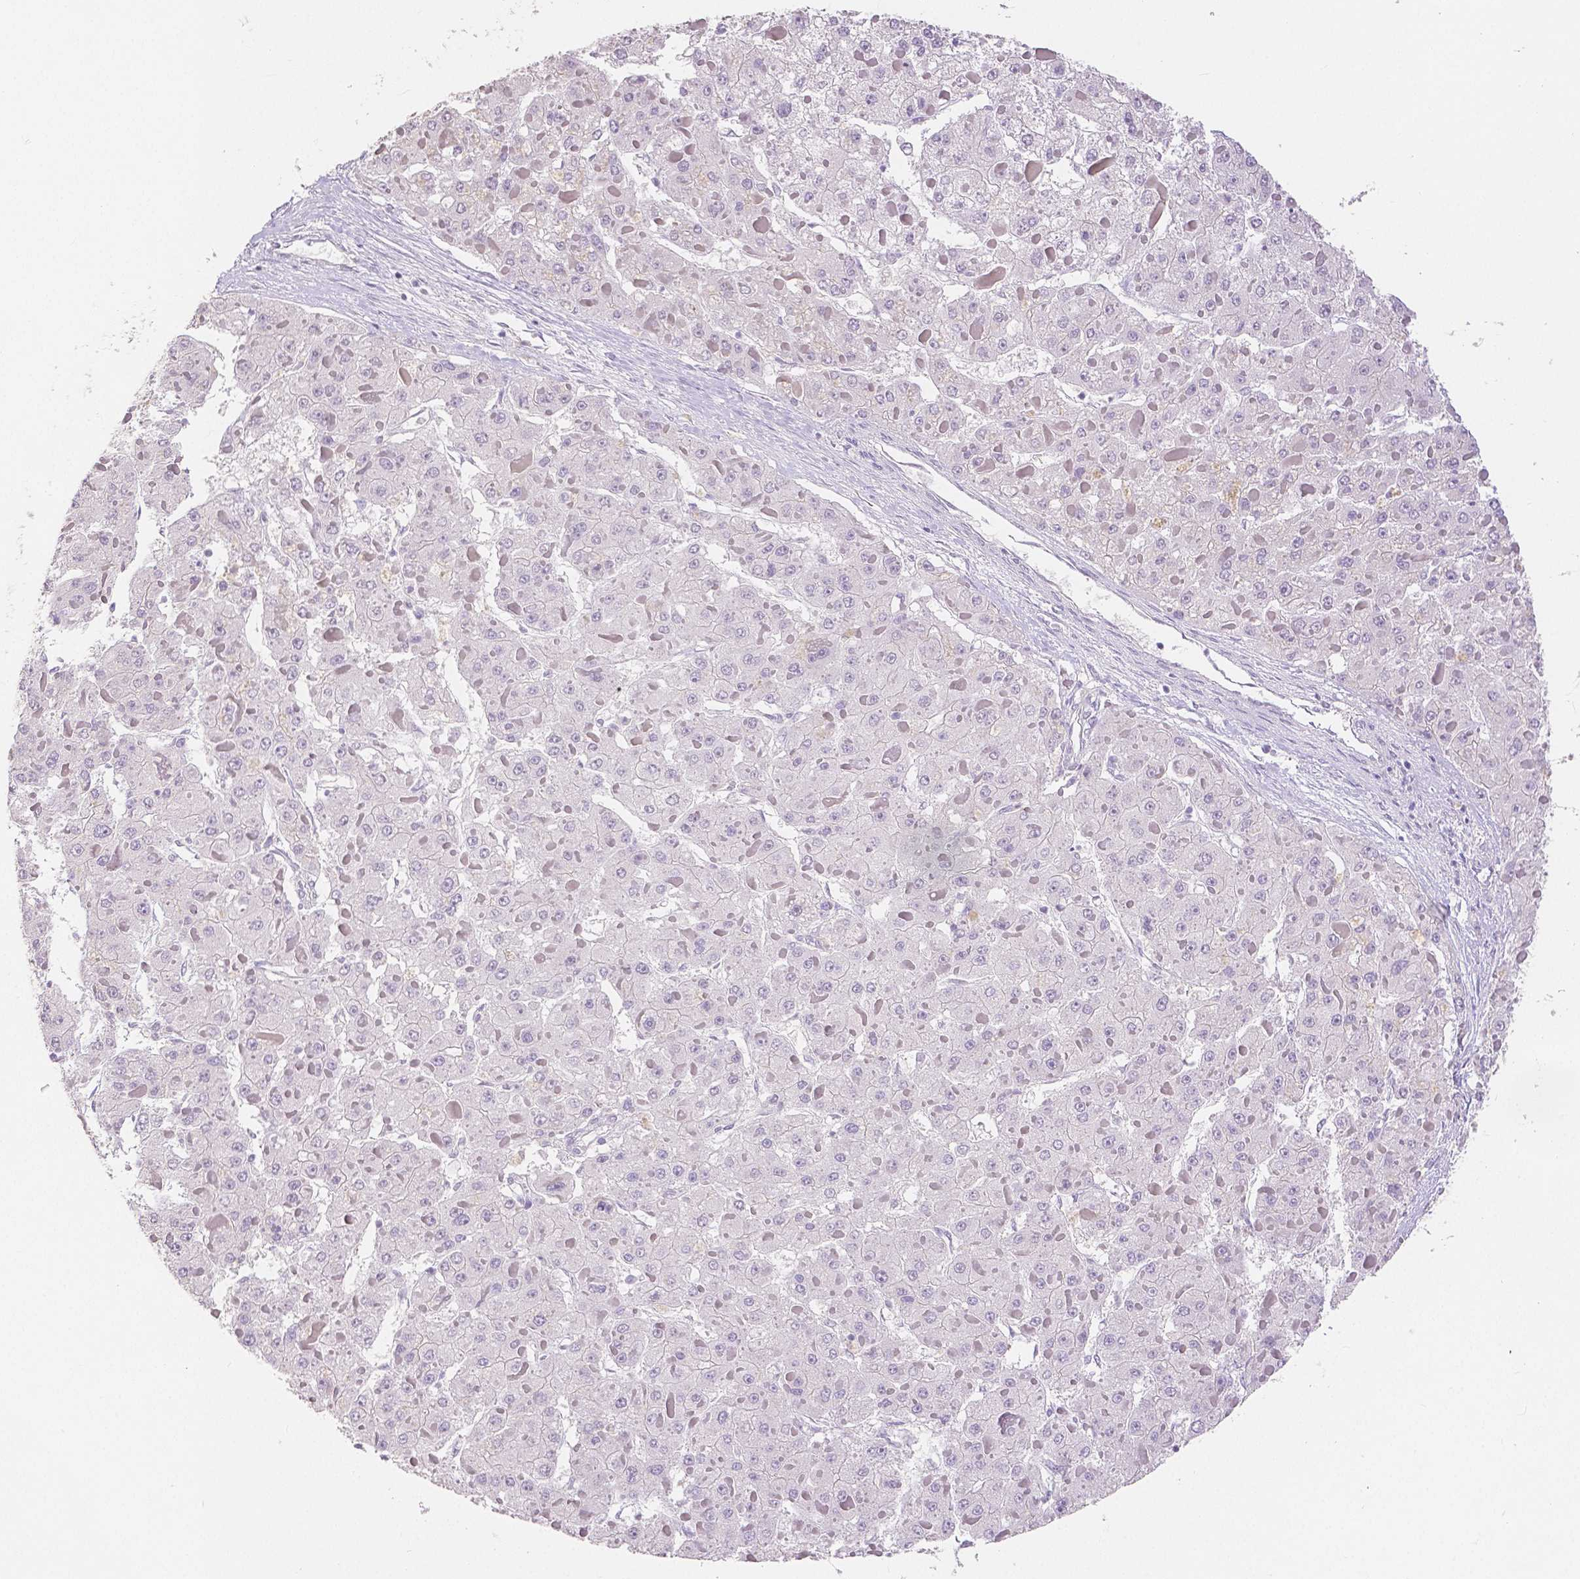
{"staining": {"intensity": "negative", "quantity": "none", "location": "none"}, "tissue": "liver cancer", "cell_type": "Tumor cells", "image_type": "cancer", "snomed": [{"axis": "morphology", "description": "Carcinoma, Hepatocellular, NOS"}, {"axis": "topography", "description": "Liver"}], "caption": "This is an IHC photomicrograph of human liver cancer. There is no staining in tumor cells.", "gene": "OCLN", "patient": {"sex": "female", "age": 73}}